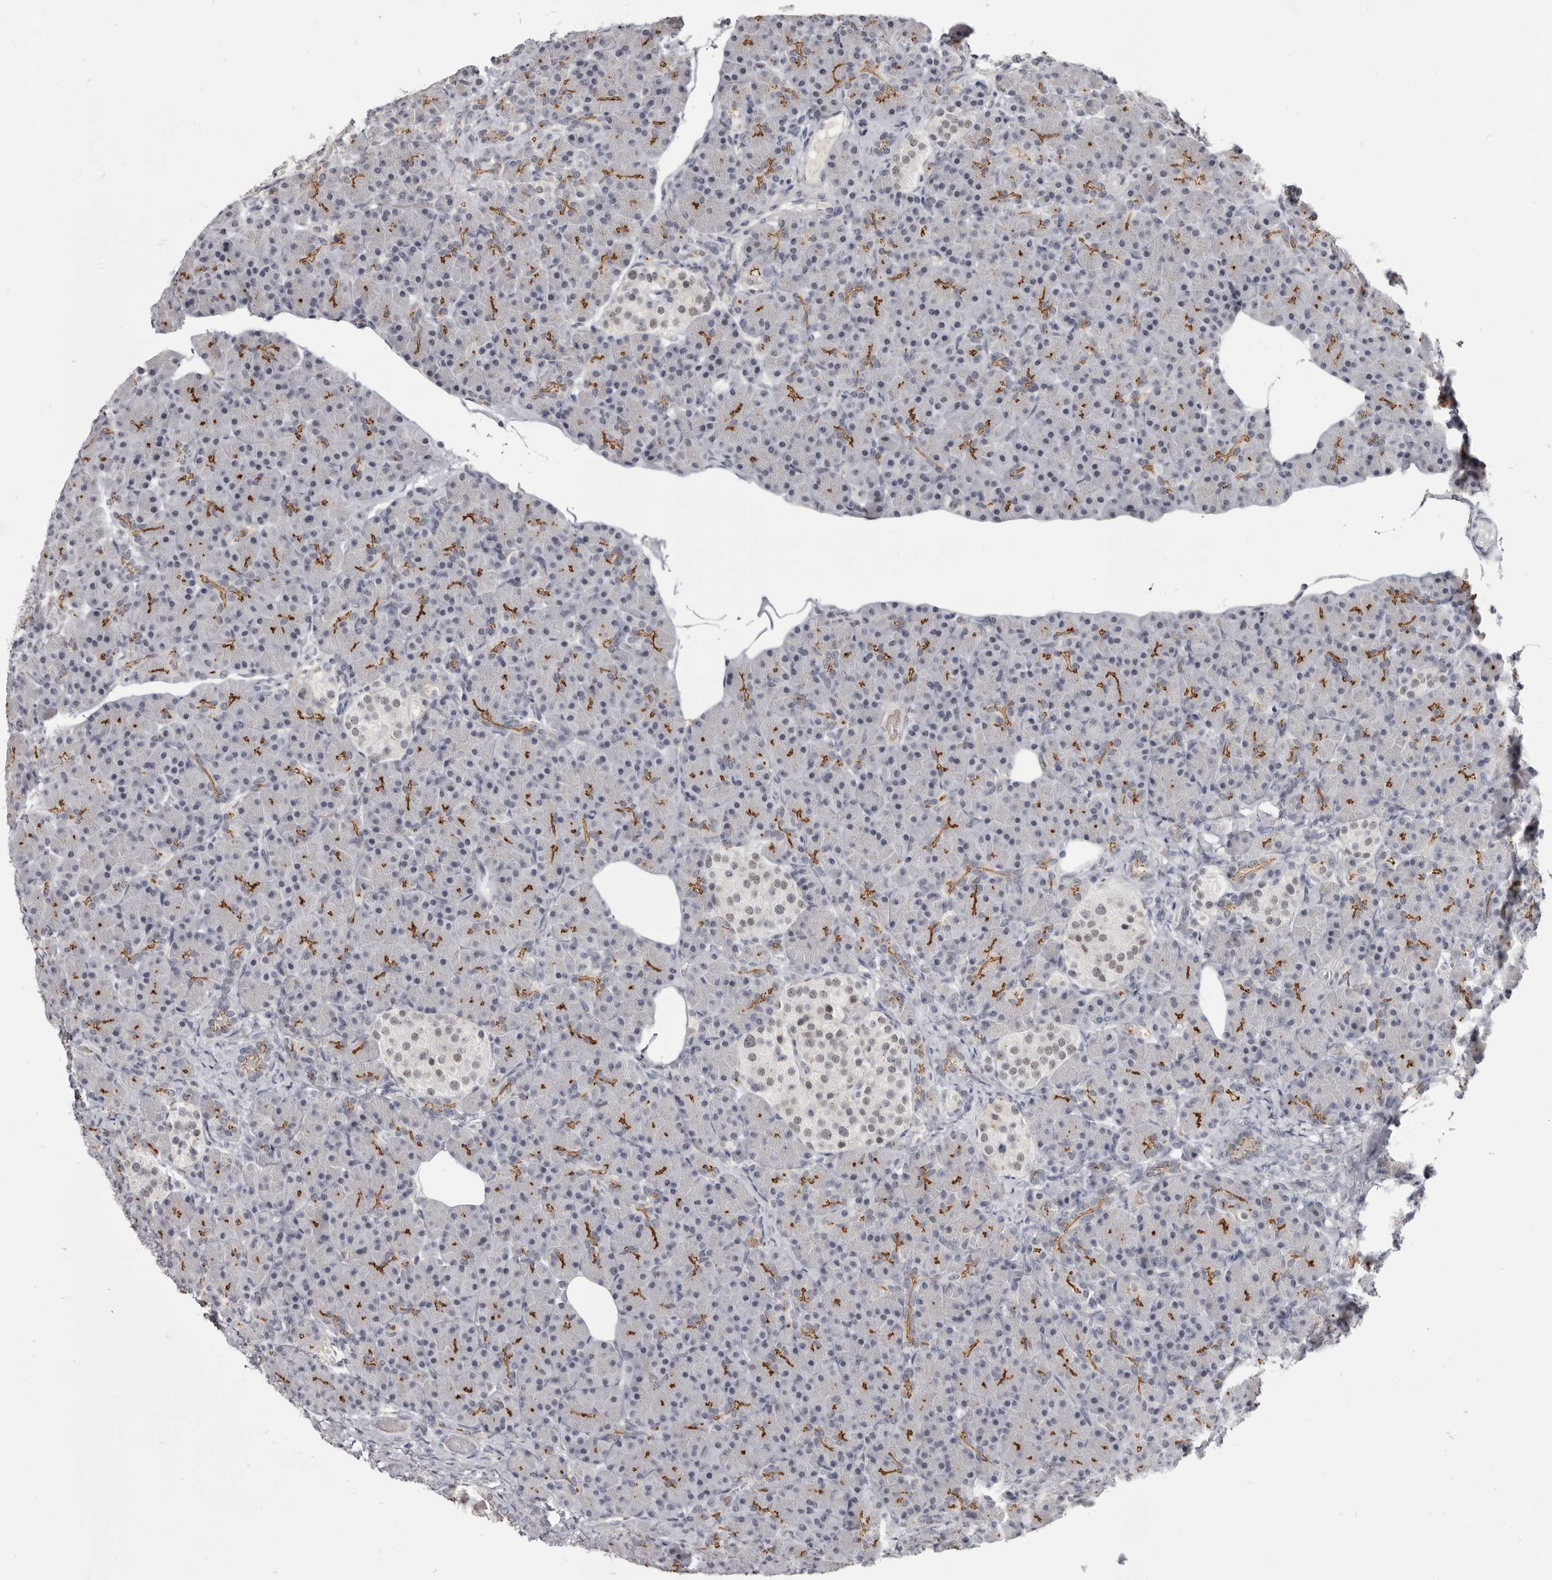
{"staining": {"intensity": "strong", "quantity": ">75%", "location": "cytoplasmic/membranous"}, "tissue": "pancreas", "cell_type": "Exocrine glandular cells", "image_type": "normal", "snomed": [{"axis": "morphology", "description": "Normal tissue, NOS"}, {"axis": "topography", "description": "Pancreas"}], "caption": "Unremarkable pancreas shows strong cytoplasmic/membranous positivity in about >75% of exocrine glandular cells, visualized by immunohistochemistry. The staining is performed using DAB (3,3'-diaminobenzidine) brown chromogen to label protein expression. The nuclei are counter-stained blue using hematoxylin.", "gene": "CGN", "patient": {"sex": "female", "age": 43}}